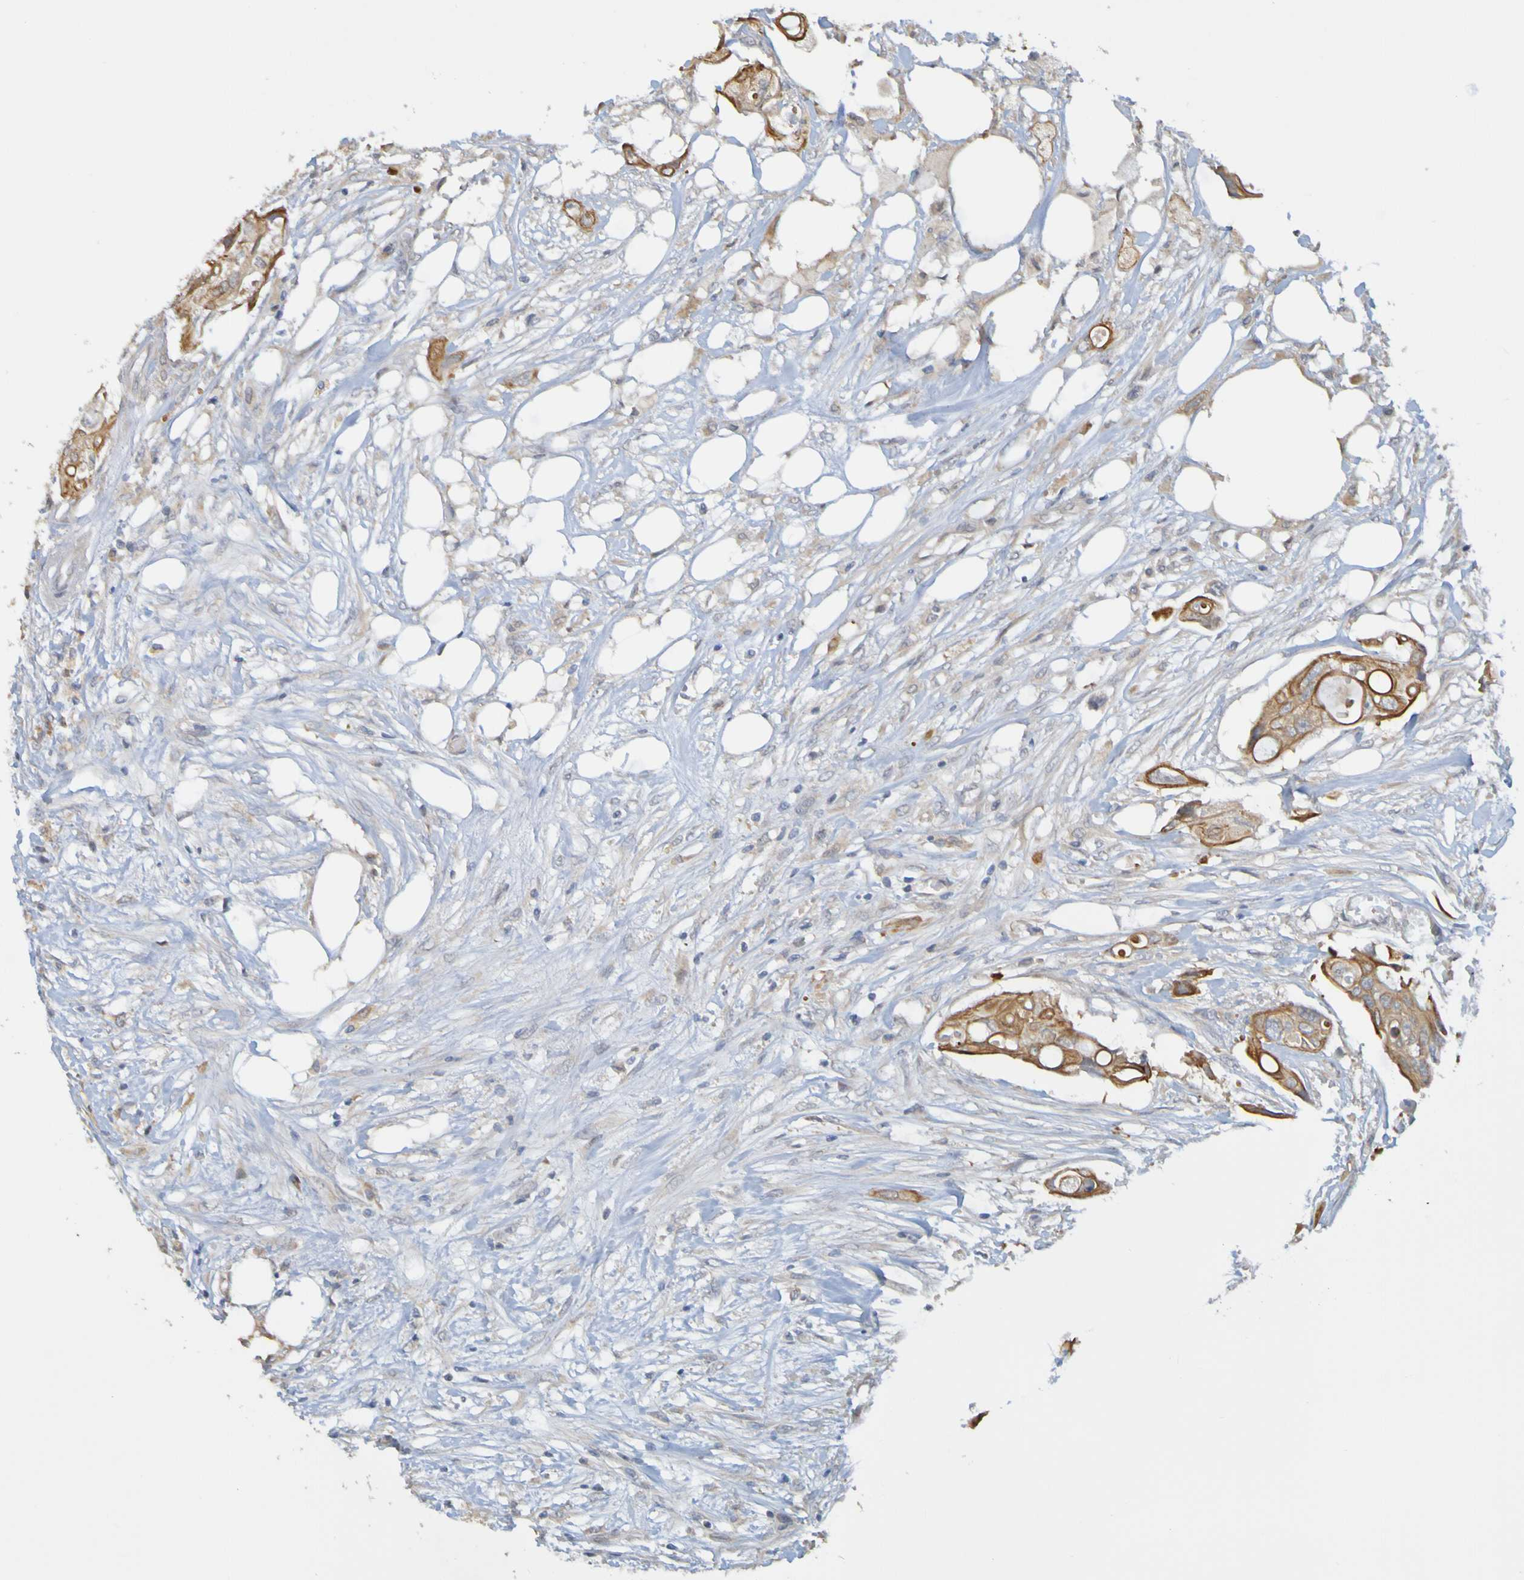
{"staining": {"intensity": "strong", "quantity": ">75%", "location": "cytoplasmic/membranous"}, "tissue": "colorectal cancer", "cell_type": "Tumor cells", "image_type": "cancer", "snomed": [{"axis": "morphology", "description": "Adenocarcinoma, NOS"}, {"axis": "topography", "description": "Colon"}], "caption": "Immunohistochemical staining of colorectal cancer (adenocarcinoma) exhibits strong cytoplasmic/membranous protein staining in approximately >75% of tumor cells.", "gene": "NAV2", "patient": {"sex": "female", "age": 57}}